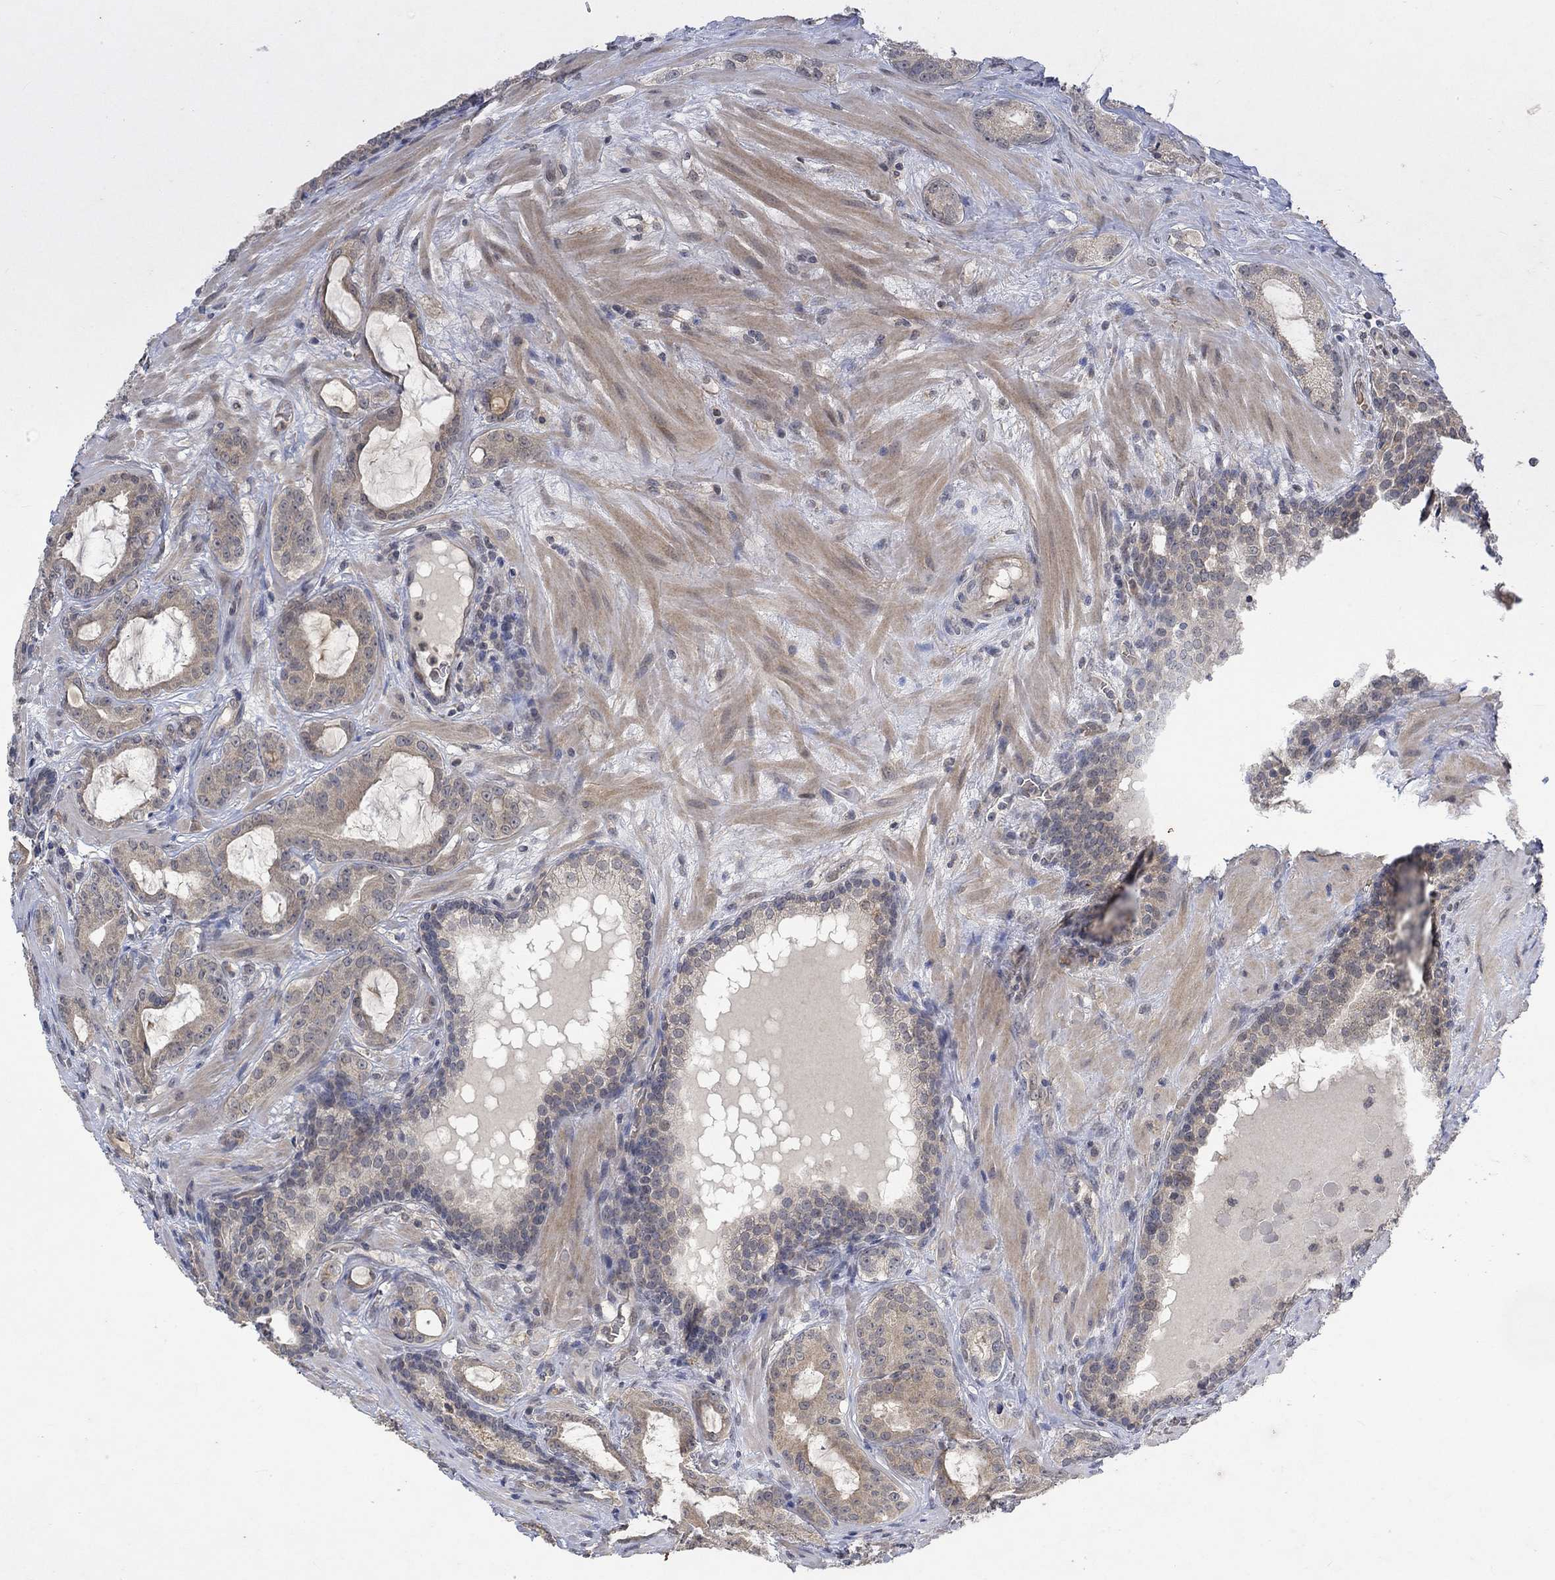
{"staining": {"intensity": "weak", "quantity": "25%-75%", "location": "cytoplasmic/membranous"}, "tissue": "prostate cancer", "cell_type": "Tumor cells", "image_type": "cancer", "snomed": [{"axis": "morphology", "description": "Adenocarcinoma, NOS"}, {"axis": "topography", "description": "Prostate"}], "caption": "Brown immunohistochemical staining in prostate cancer (adenocarcinoma) demonstrates weak cytoplasmic/membranous positivity in about 25%-75% of tumor cells. The staining was performed using DAB (3,3'-diaminobenzidine) to visualize the protein expression in brown, while the nuclei were stained in blue with hematoxylin (Magnification: 20x).", "gene": "GRIN2D", "patient": {"sex": "male", "age": 69}}